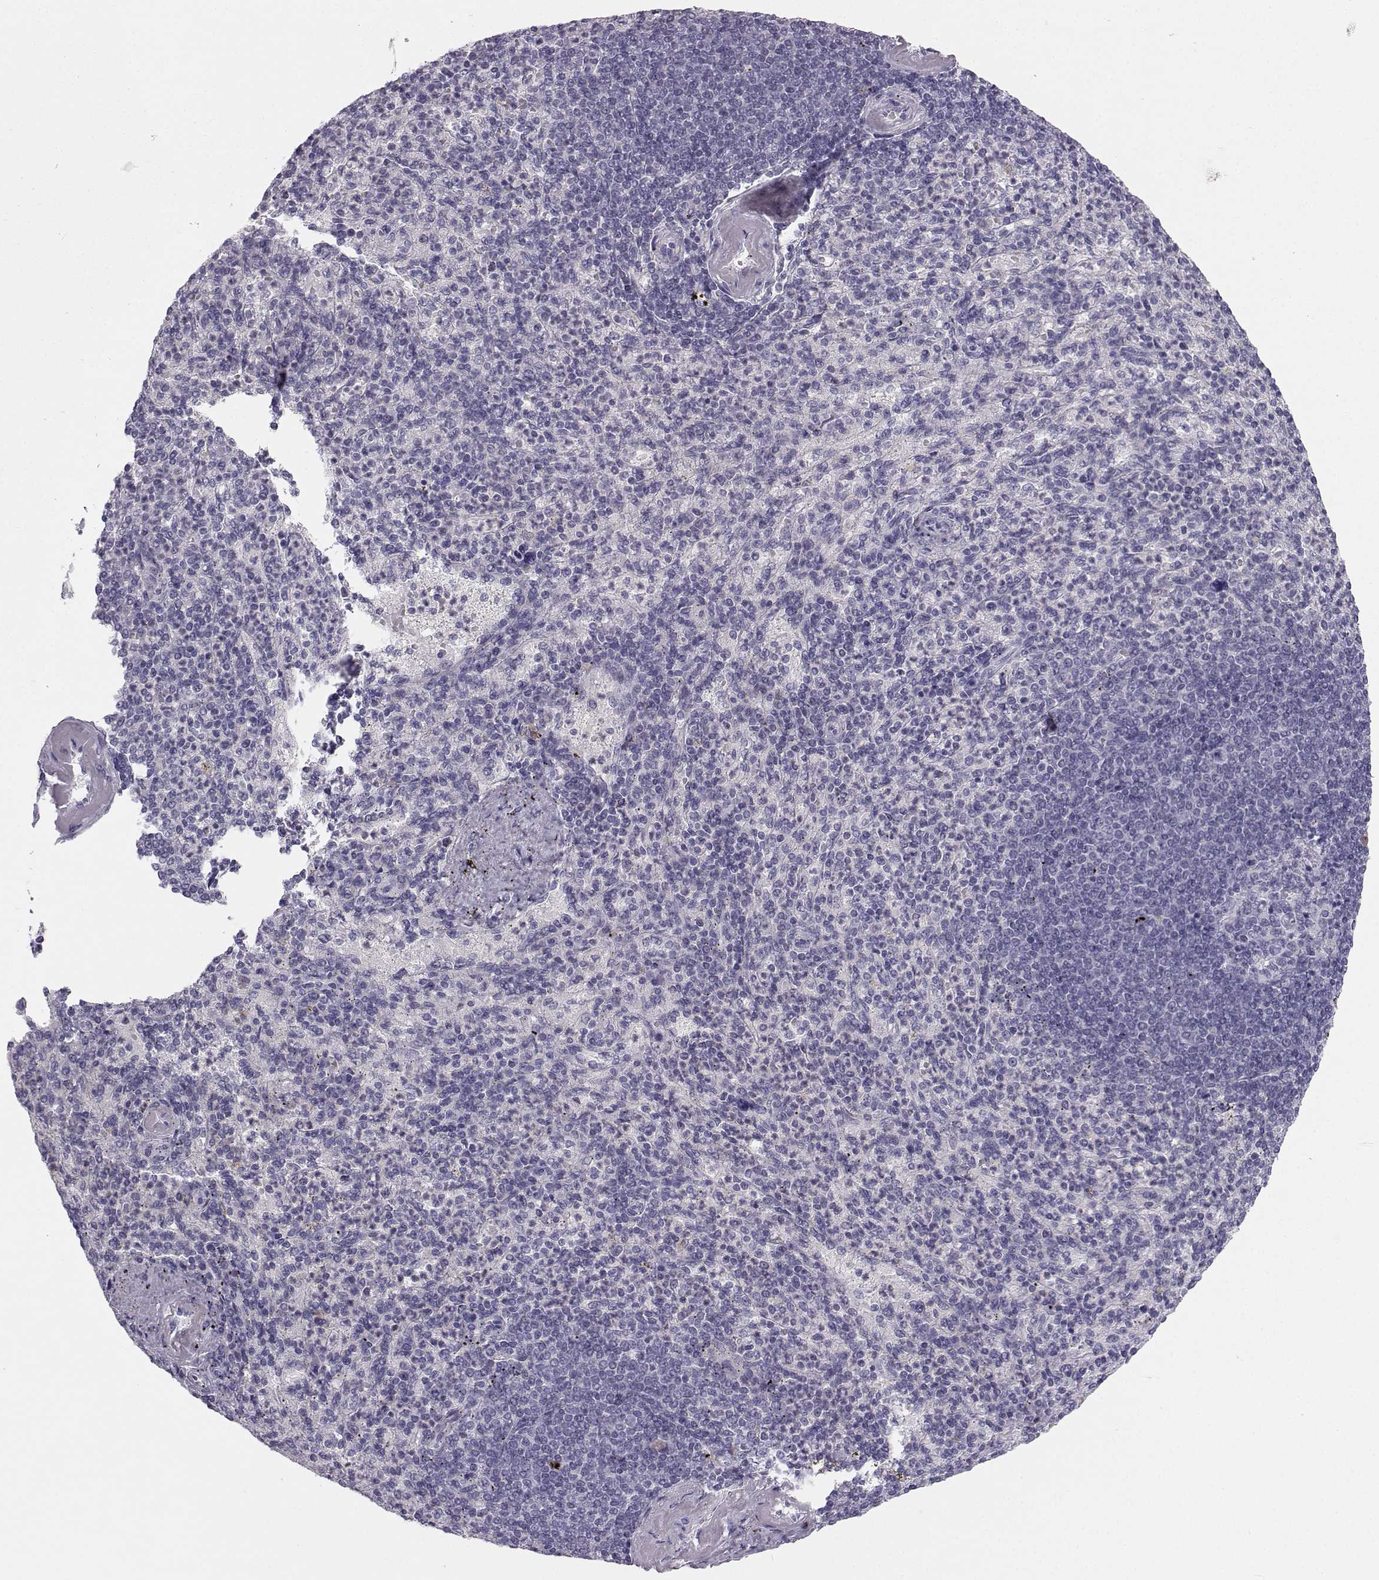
{"staining": {"intensity": "negative", "quantity": "none", "location": "none"}, "tissue": "spleen", "cell_type": "Cells in red pulp", "image_type": "normal", "snomed": [{"axis": "morphology", "description": "Normal tissue, NOS"}, {"axis": "topography", "description": "Spleen"}], "caption": "This micrograph is of normal spleen stained with IHC to label a protein in brown with the nuclei are counter-stained blue. There is no expression in cells in red pulp.", "gene": "SYCE1", "patient": {"sex": "female", "age": 74}}